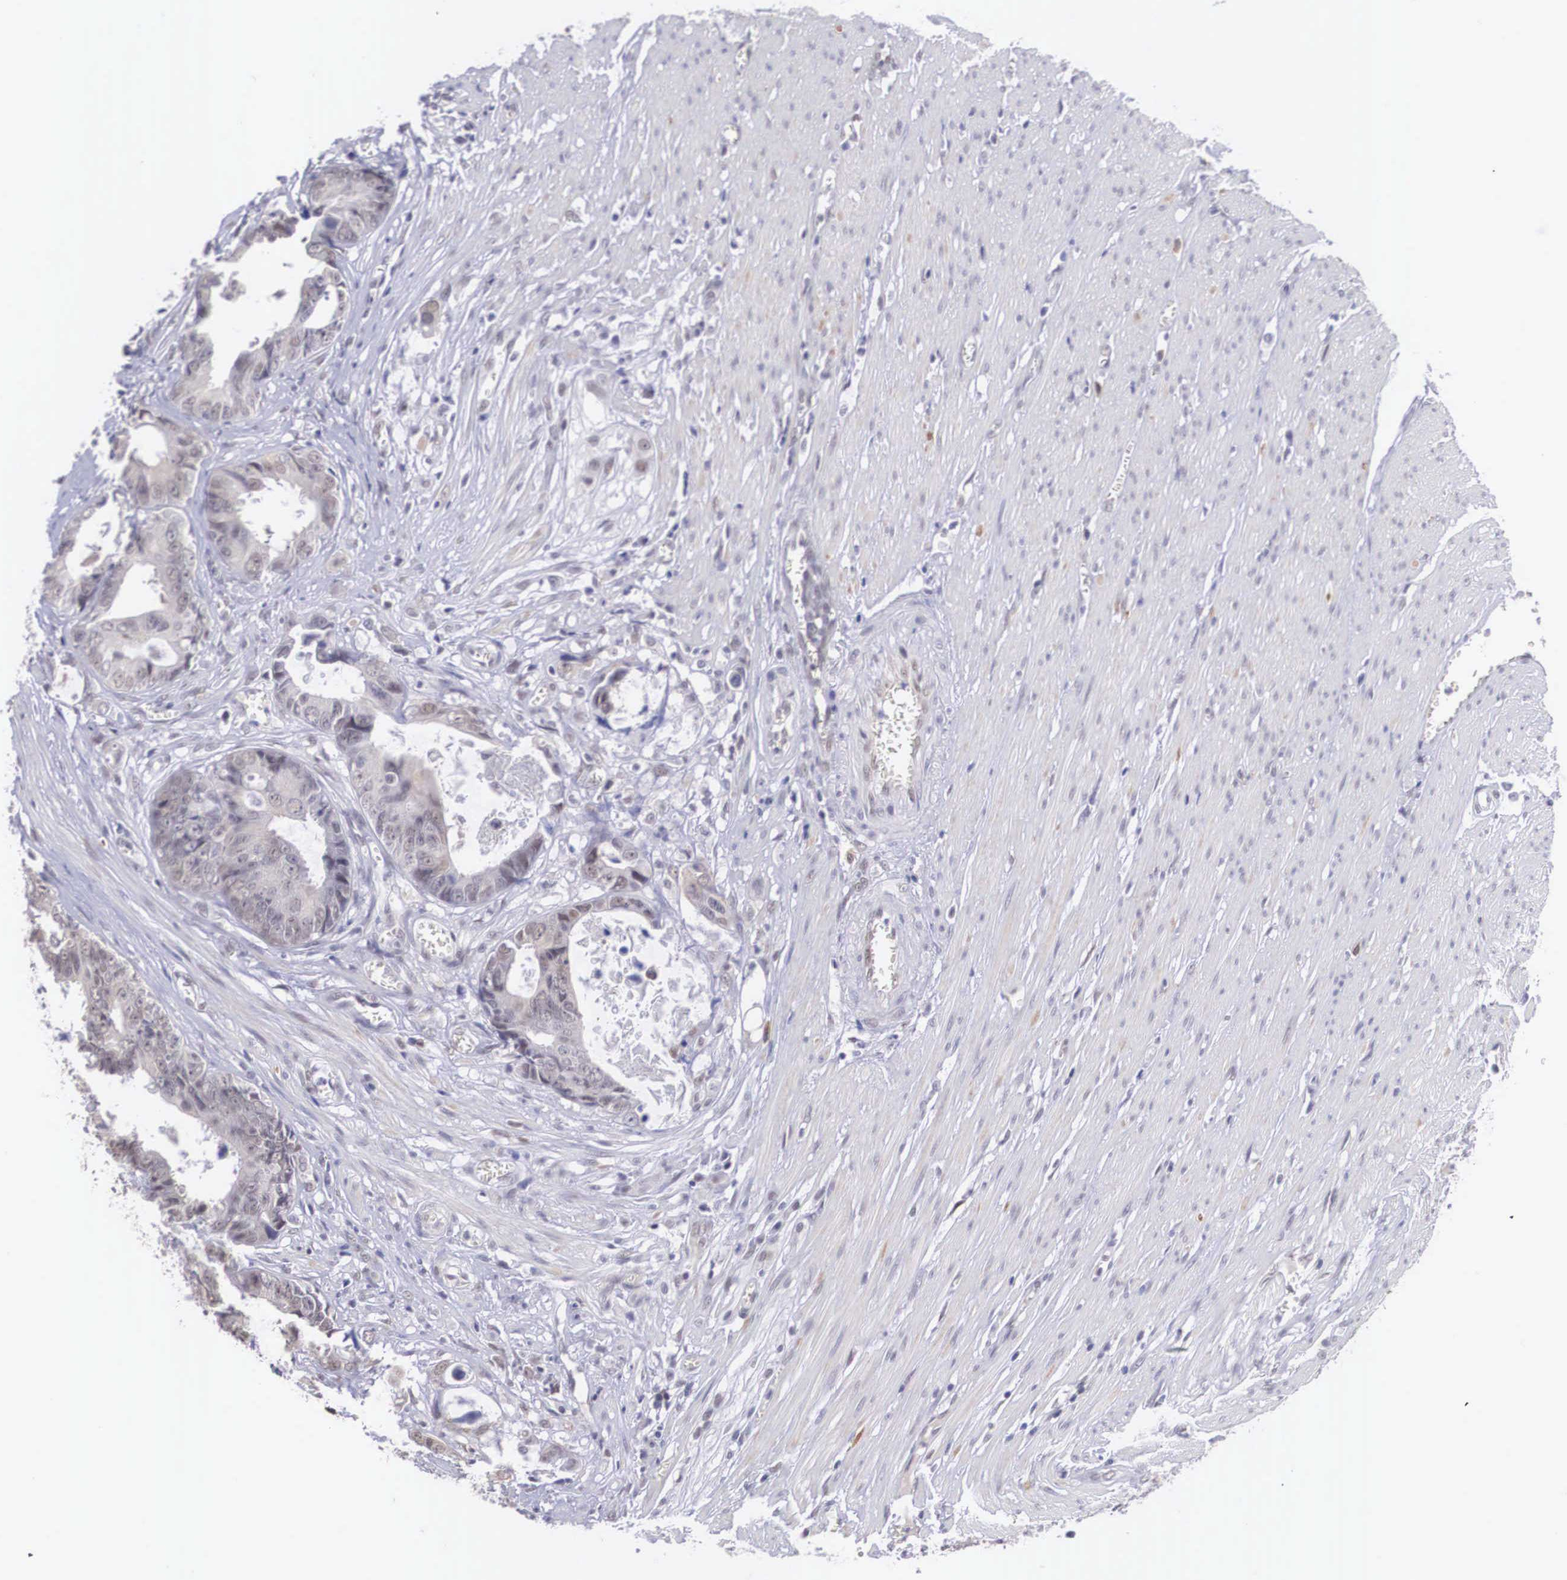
{"staining": {"intensity": "weak", "quantity": ">75%", "location": "cytoplasmic/membranous,nuclear"}, "tissue": "colorectal cancer", "cell_type": "Tumor cells", "image_type": "cancer", "snomed": [{"axis": "morphology", "description": "Adenocarcinoma, NOS"}, {"axis": "topography", "description": "Rectum"}], "caption": "Immunohistochemistry staining of colorectal adenocarcinoma, which displays low levels of weak cytoplasmic/membranous and nuclear positivity in about >75% of tumor cells indicating weak cytoplasmic/membranous and nuclear protein staining. The staining was performed using DAB (brown) for protein detection and nuclei were counterstained in hematoxylin (blue).", "gene": "NINL", "patient": {"sex": "female", "age": 98}}